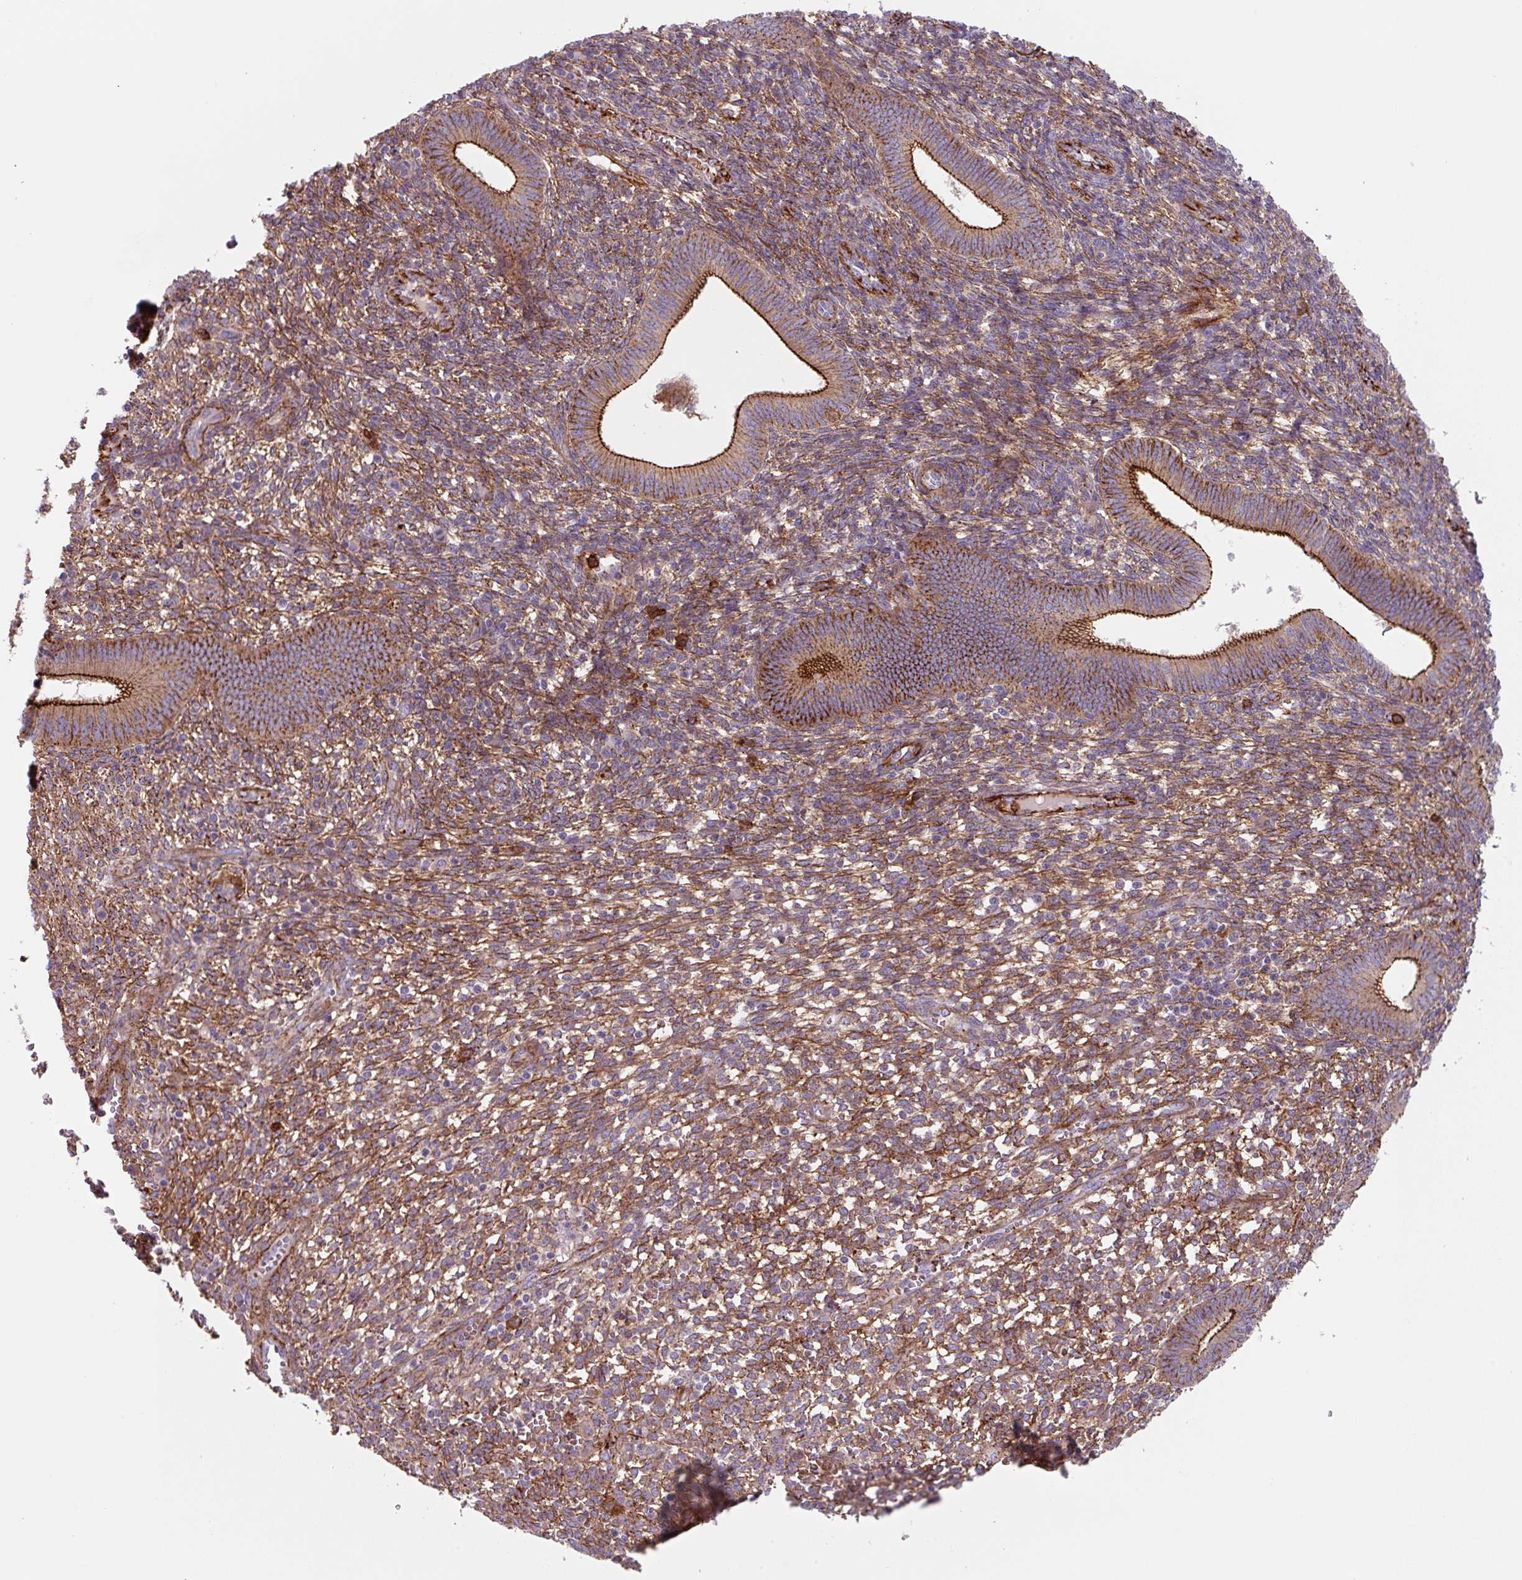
{"staining": {"intensity": "moderate", "quantity": ">75%", "location": "cytoplasmic/membranous"}, "tissue": "endometrium", "cell_type": "Cells in endometrial stroma", "image_type": "normal", "snomed": [{"axis": "morphology", "description": "Normal tissue, NOS"}, {"axis": "topography", "description": "Endometrium"}], "caption": "This histopathology image reveals IHC staining of normal endometrium, with medium moderate cytoplasmic/membranous expression in about >75% of cells in endometrial stroma.", "gene": "DHFR2", "patient": {"sex": "female", "age": 41}}